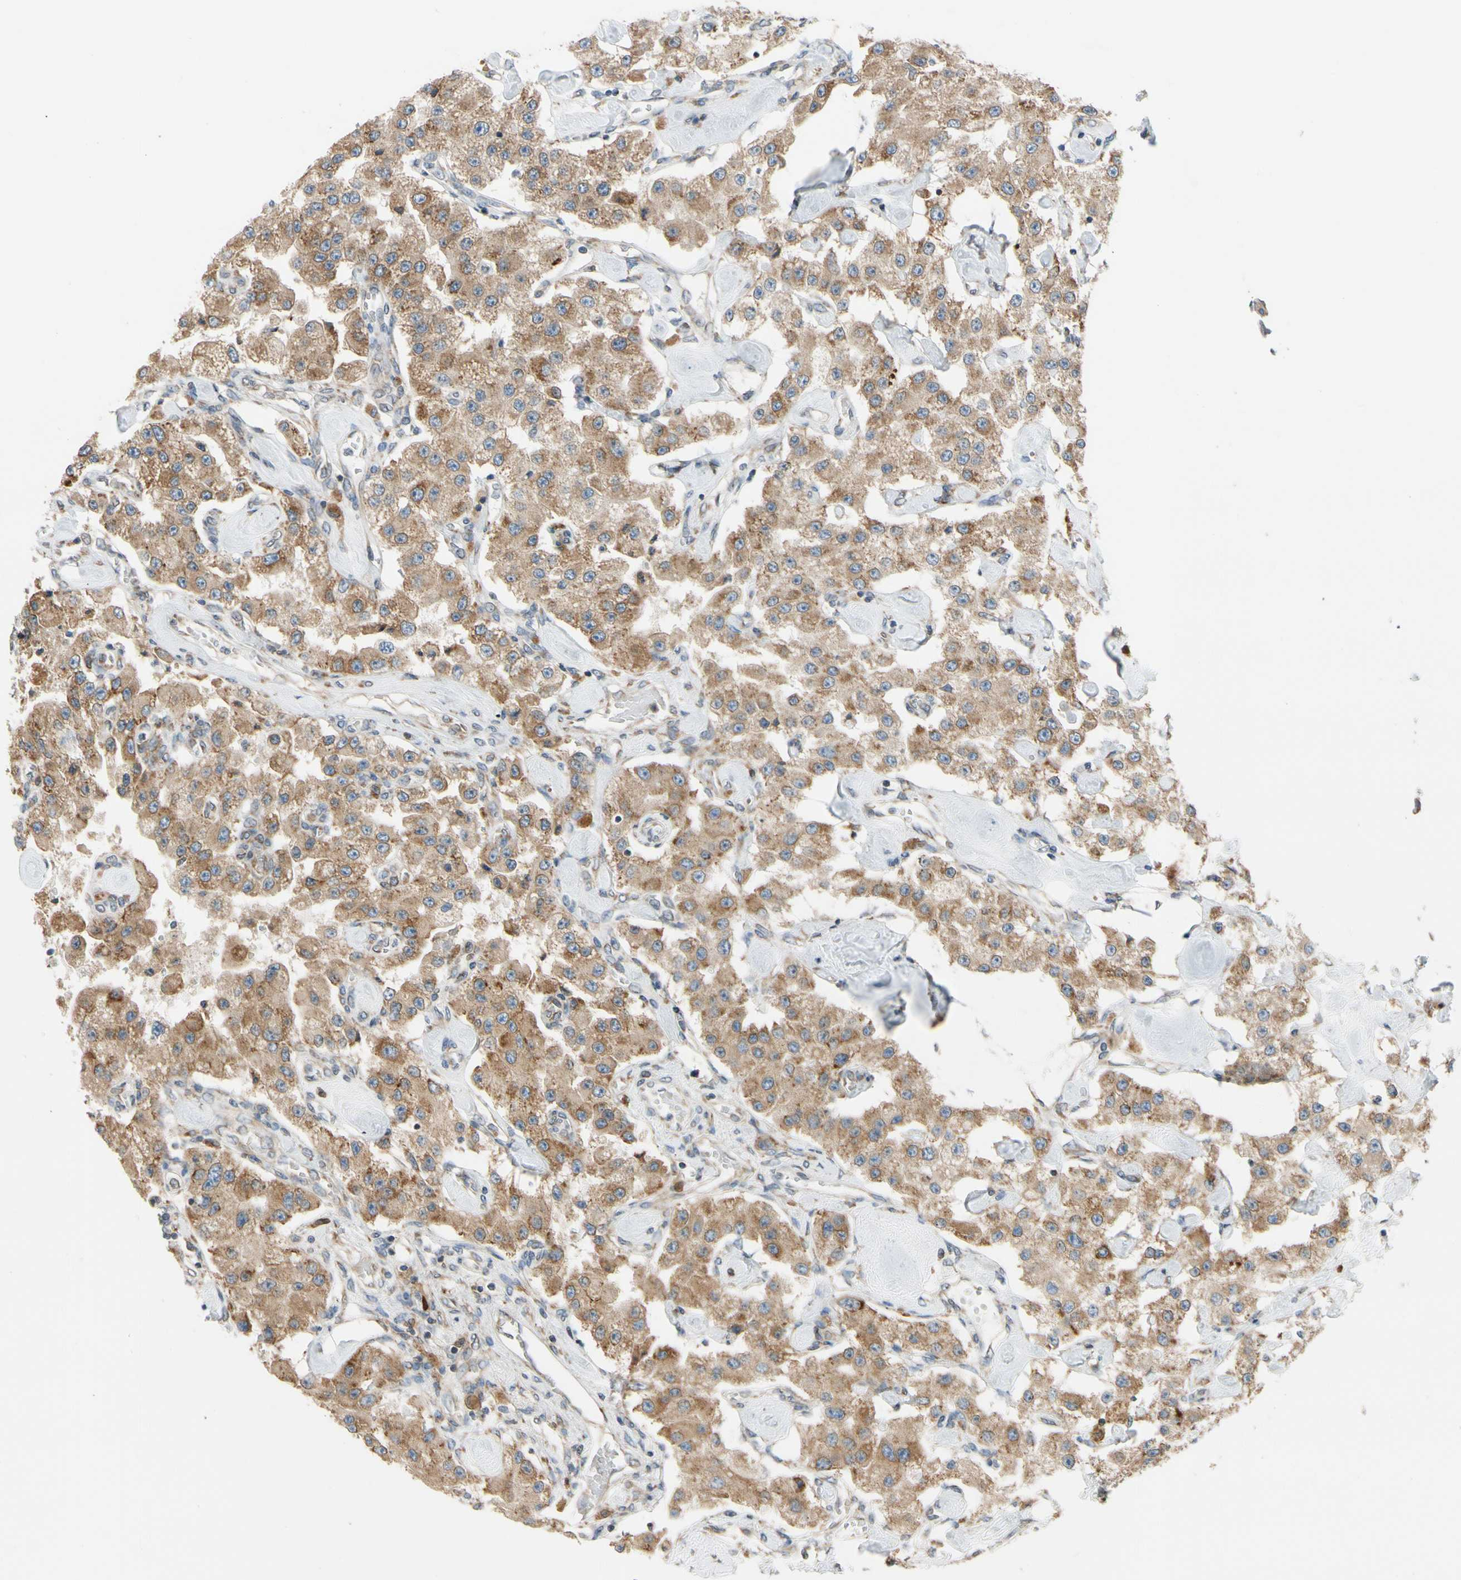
{"staining": {"intensity": "moderate", "quantity": ">75%", "location": "cytoplasmic/membranous"}, "tissue": "carcinoid", "cell_type": "Tumor cells", "image_type": "cancer", "snomed": [{"axis": "morphology", "description": "Carcinoid, malignant, NOS"}, {"axis": "topography", "description": "Pancreas"}], "caption": "Tumor cells show medium levels of moderate cytoplasmic/membranous staining in approximately >75% of cells in carcinoid.", "gene": "RPN2", "patient": {"sex": "male", "age": 41}}